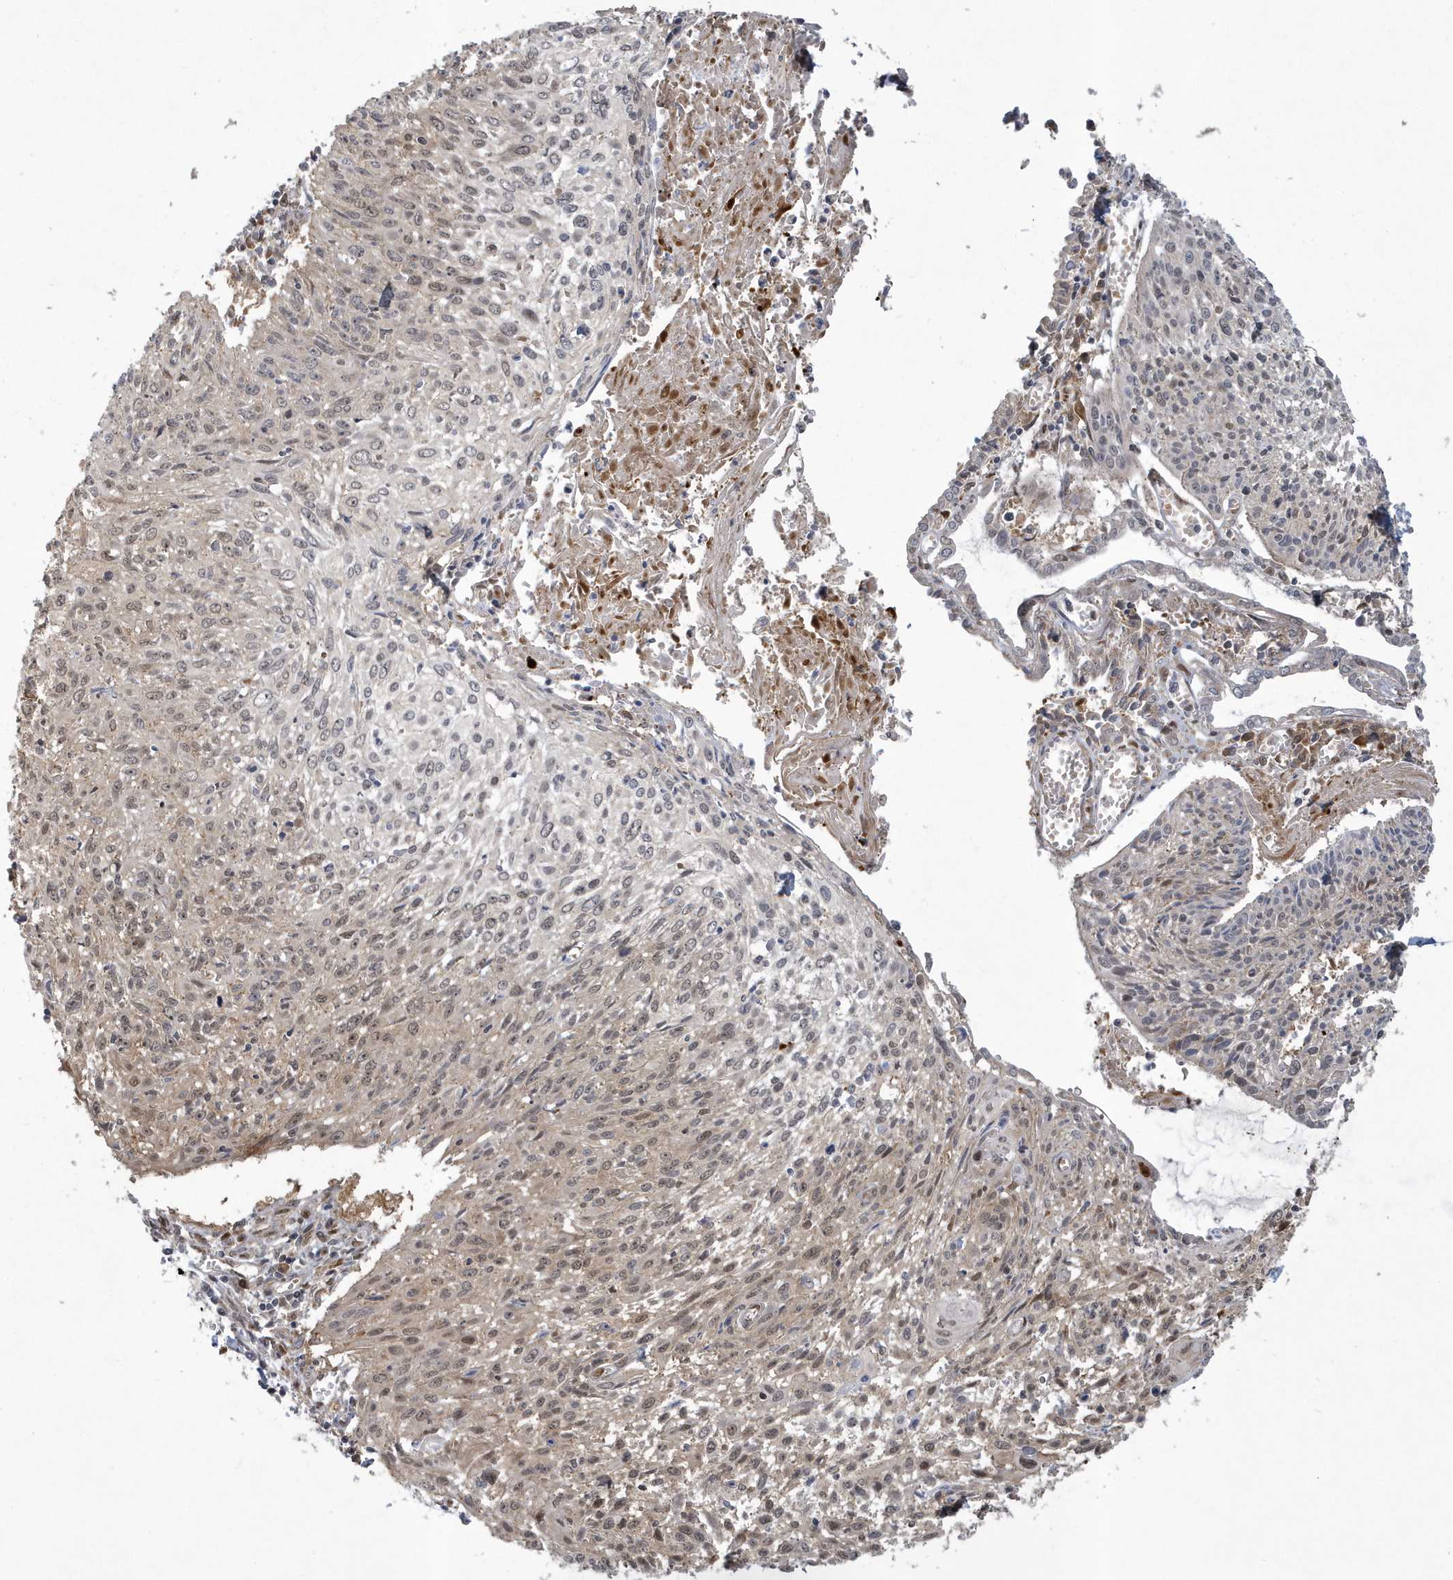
{"staining": {"intensity": "weak", "quantity": "25%-75%", "location": "nuclear"}, "tissue": "cervical cancer", "cell_type": "Tumor cells", "image_type": "cancer", "snomed": [{"axis": "morphology", "description": "Squamous cell carcinoma, NOS"}, {"axis": "topography", "description": "Cervix"}], "caption": "Immunohistochemical staining of human cervical cancer shows low levels of weak nuclear staining in about 25%-75% of tumor cells. Using DAB (3,3'-diaminobenzidine) (brown) and hematoxylin (blue) stains, captured at high magnification using brightfield microscopy.", "gene": "ATG4A", "patient": {"sex": "female", "age": 51}}